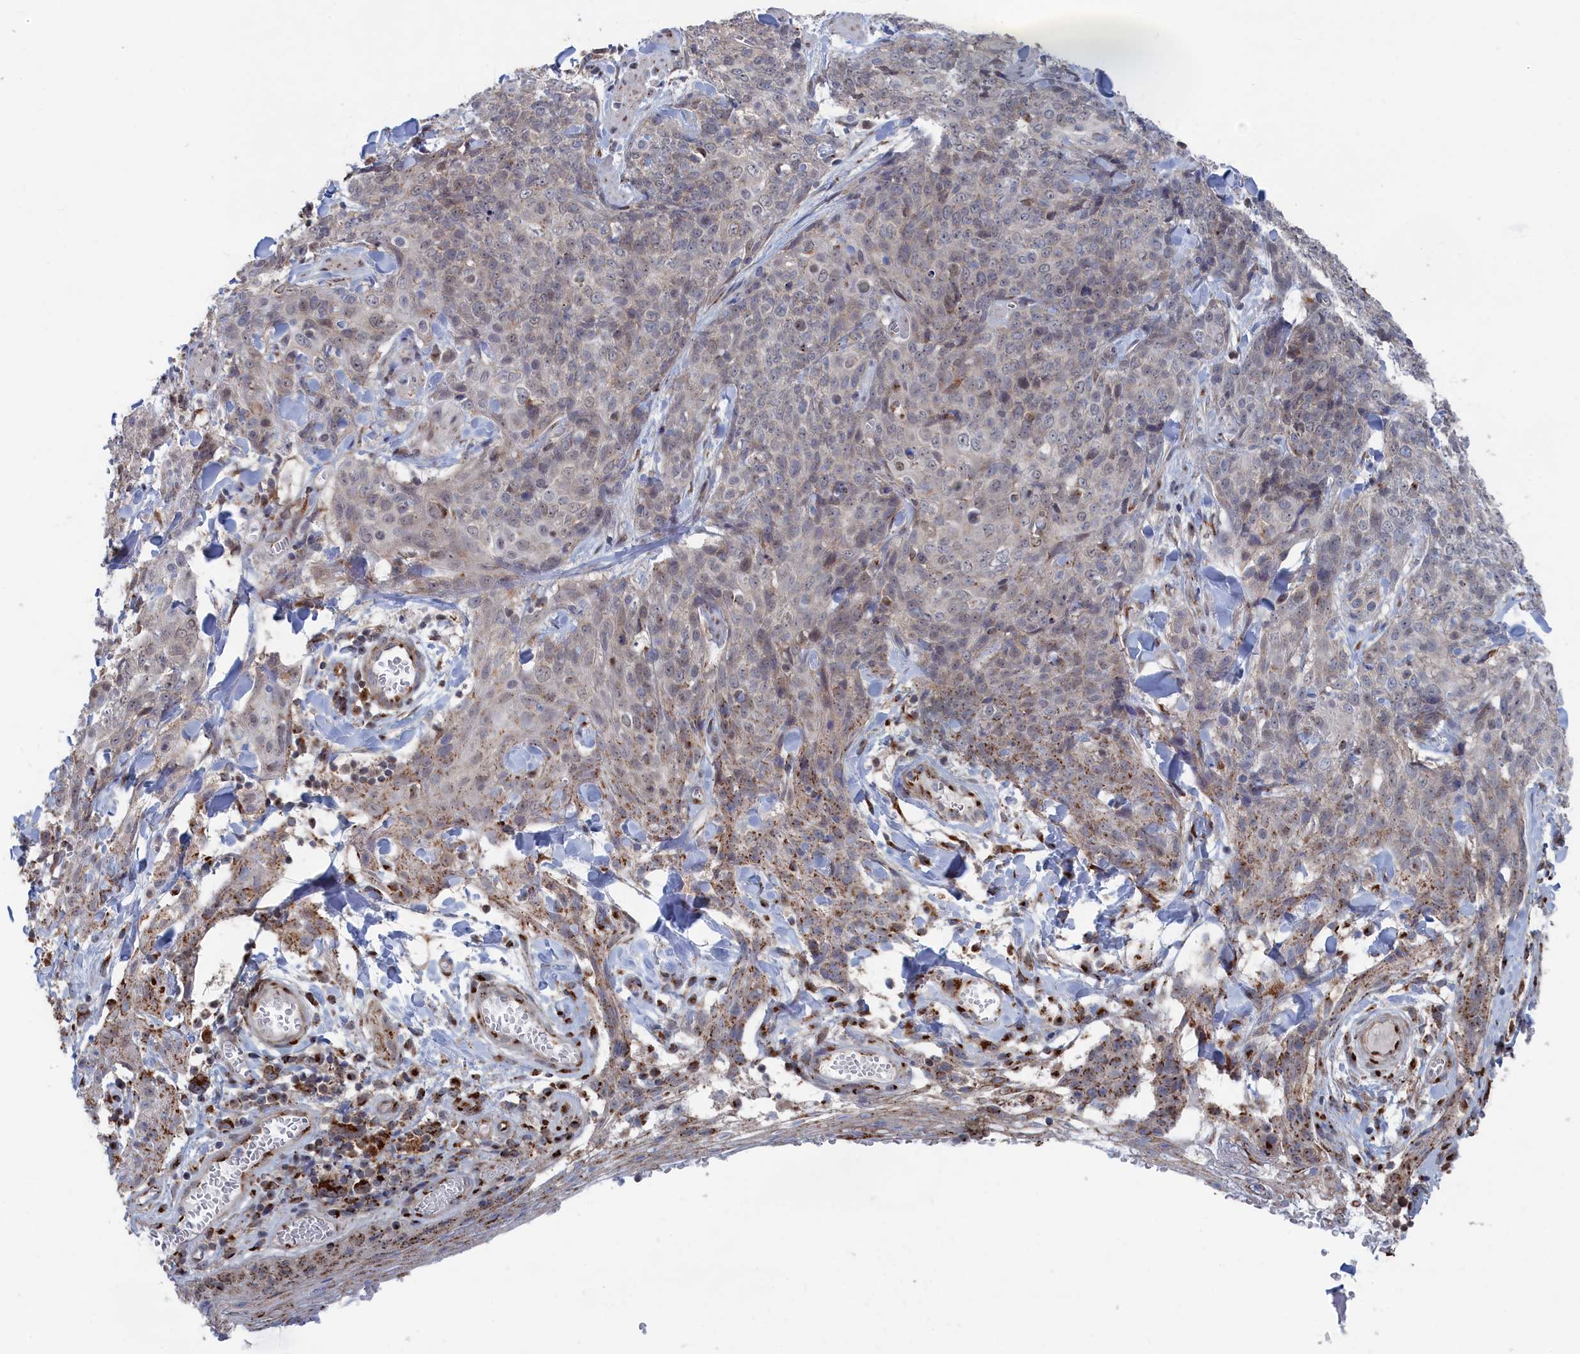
{"staining": {"intensity": "moderate", "quantity": "<25%", "location": "cytoplasmic/membranous"}, "tissue": "skin cancer", "cell_type": "Tumor cells", "image_type": "cancer", "snomed": [{"axis": "morphology", "description": "Squamous cell carcinoma, NOS"}, {"axis": "topography", "description": "Skin"}, {"axis": "topography", "description": "Vulva"}], "caption": "Tumor cells show moderate cytoplasmic/membranous staining in about <25% of cells in skin squamous cell carcinoma. Immunohistochemistry (ihc) stains the protein of interest in brown and the nuclei are stained blue.", "gene": "IRX1", "patient": {"sex": "female", "age": 85}}